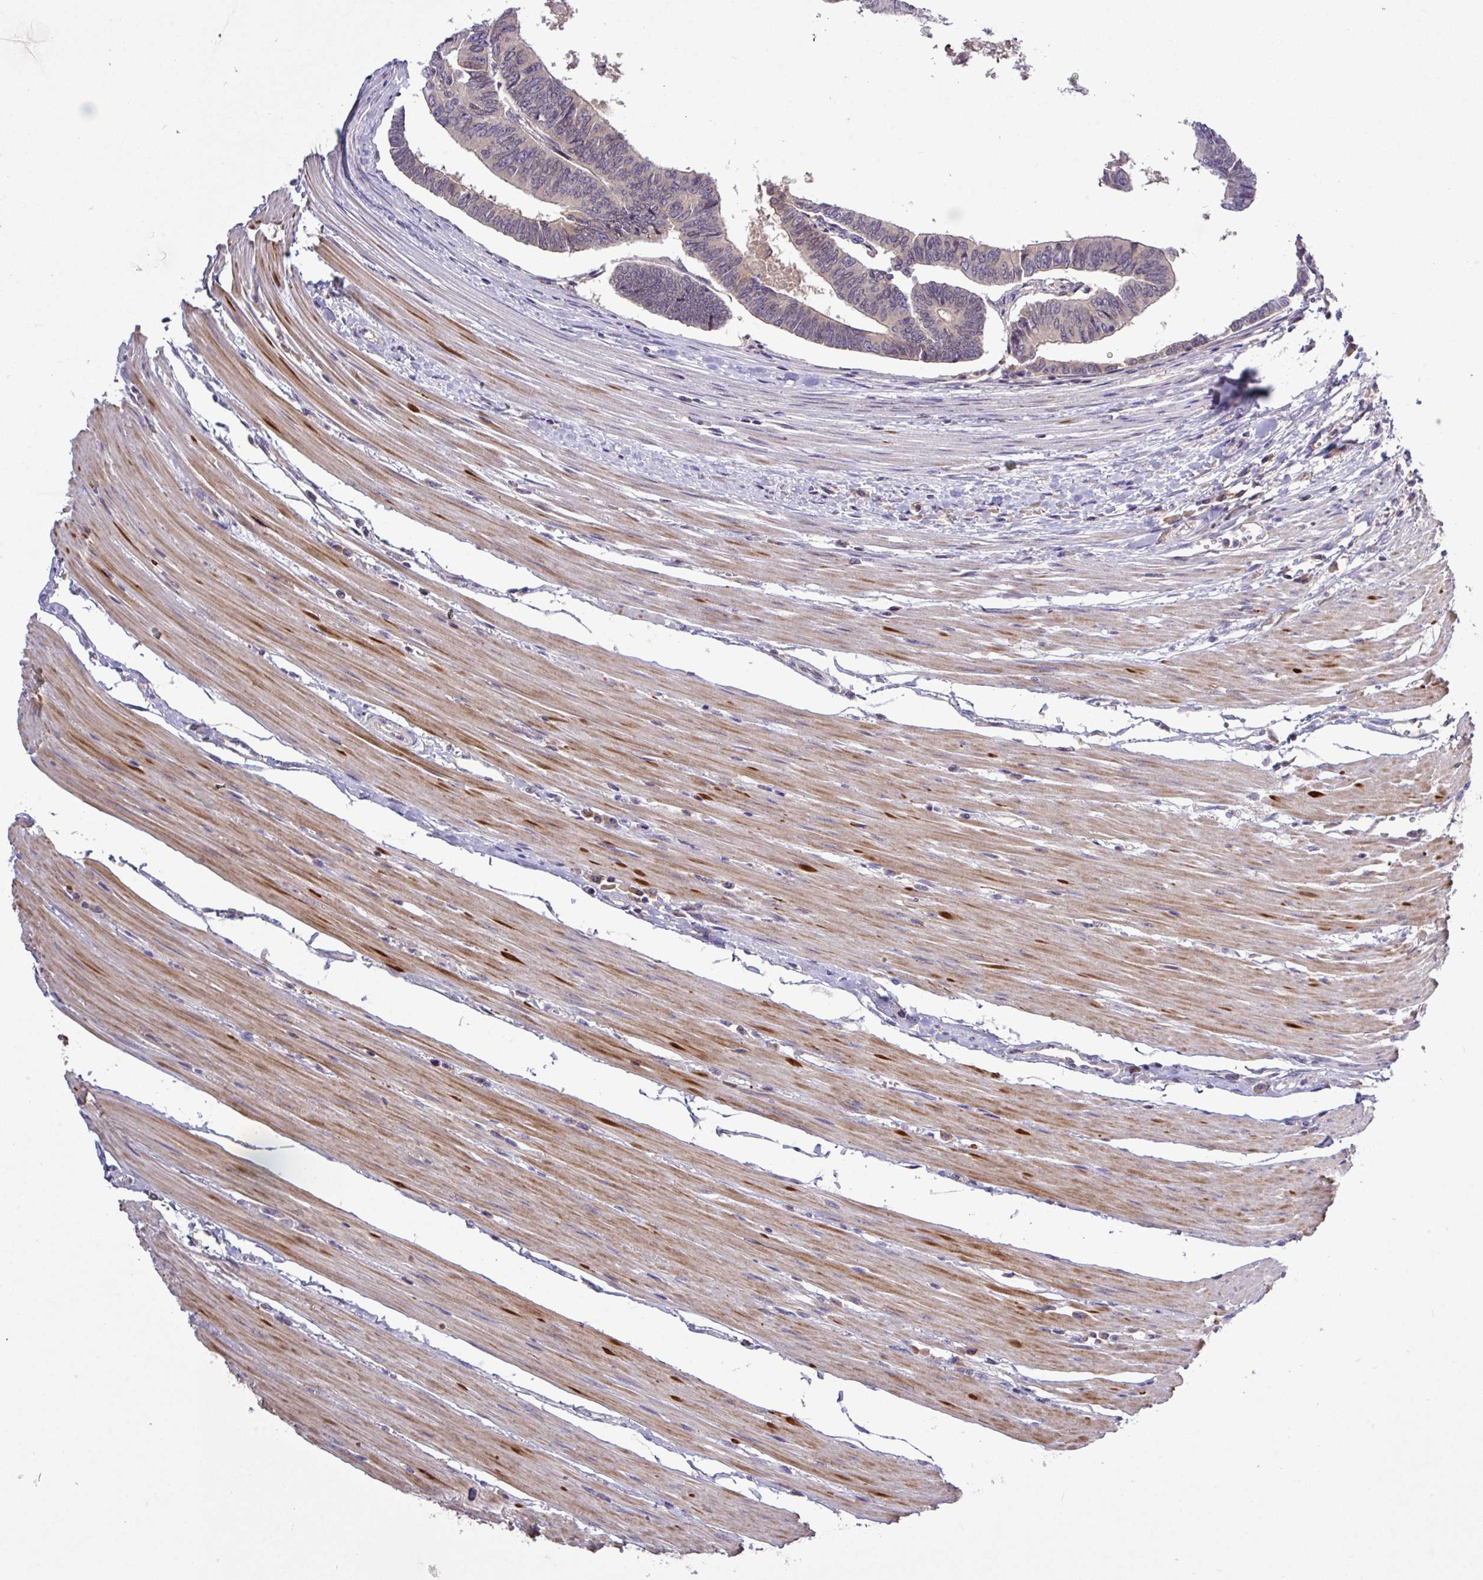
{"staining": {"intensity": "weak", "quantity": "<25%", "location": "cytoplasmic/membranous"}, "tissue": "colorectal cancer", "cell_type": "Tumor cells", "image_type": "cancer", "snomed": [{"axis": "morphology", "description": "Adenocarcinoma, NOS"}, {"axis": "topography", "description": "Rectum"}], "caption": "IHC of human colorectal adenocarcinoma exhibits no staining in tumor cells.", "gene": "TMEM62", "patient": {"sex": "female", "age": 65}}